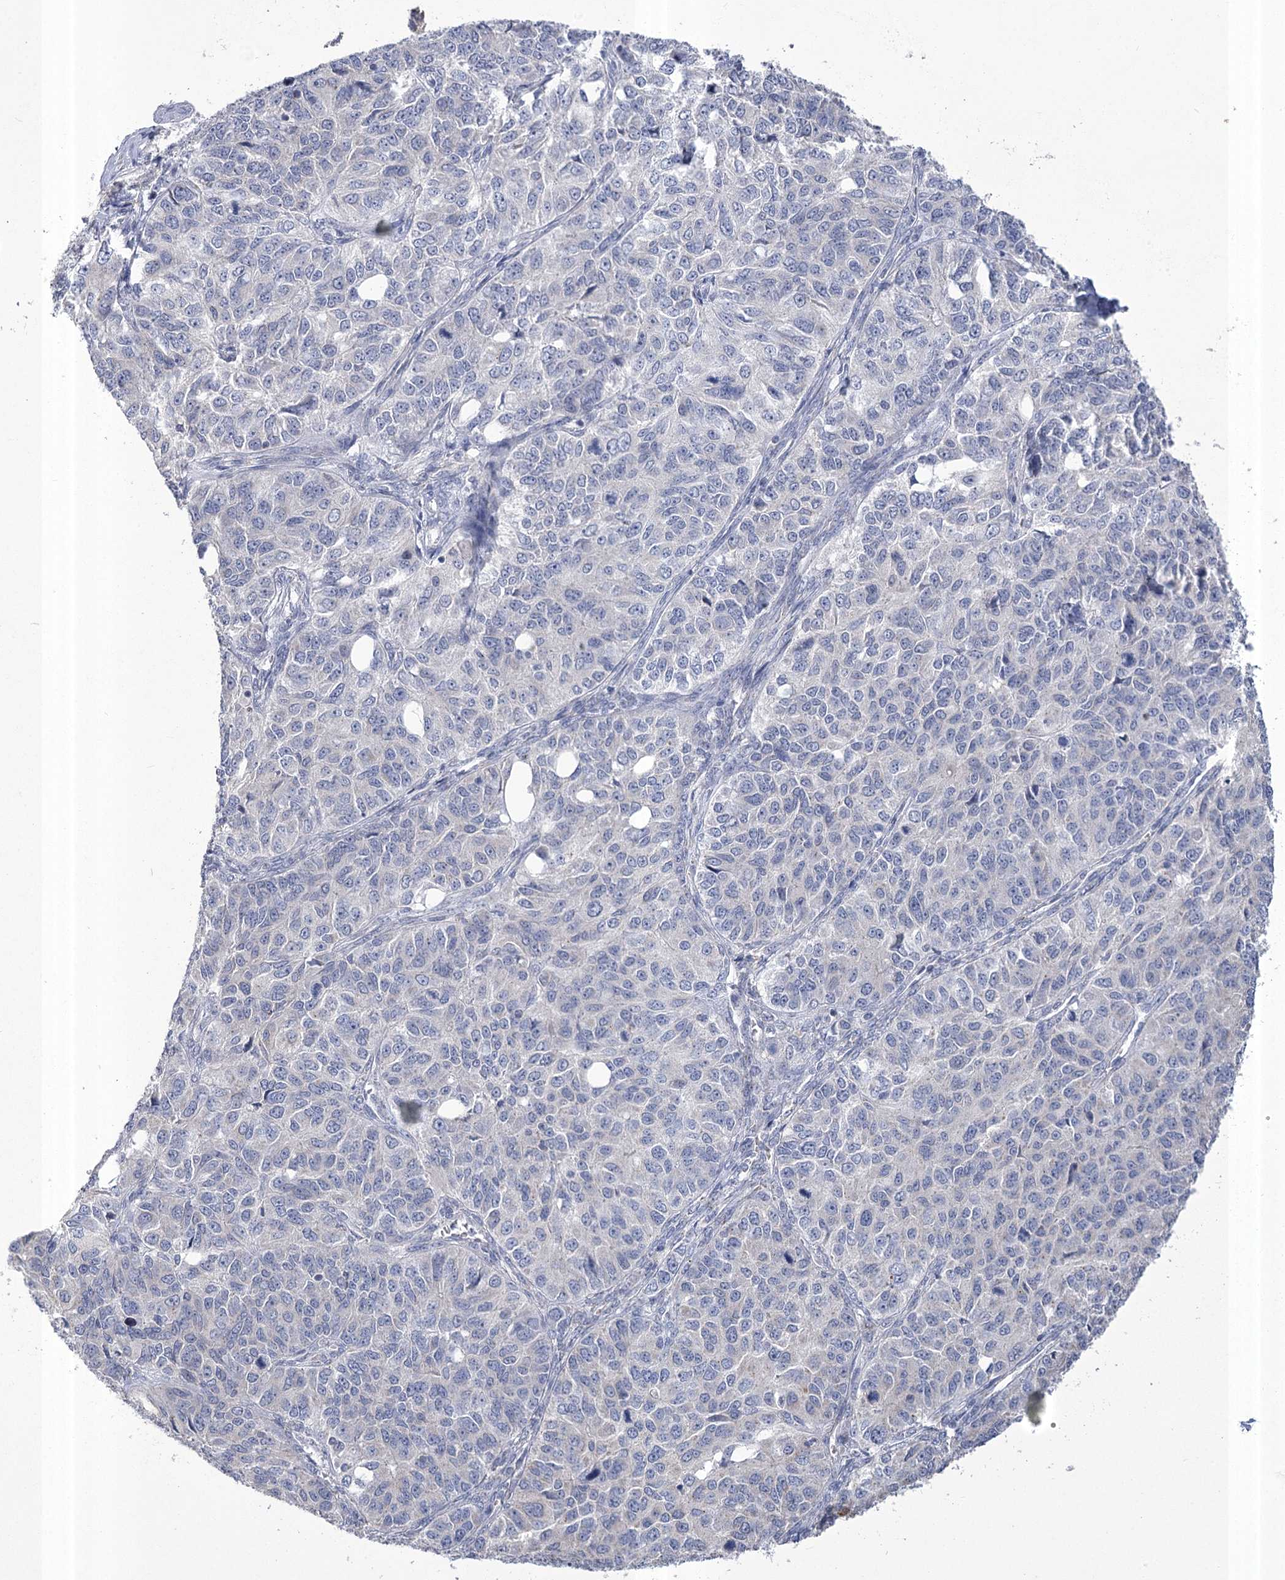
{"staining": {"intensity": "weak", "quantity": "25%-75%", "location": "cytoplasmic/membranous"}, "tissue": "ovarian cancer", "cell_type": "Tumor cells", "image_type": "cancer", "snomed": [{"axis": "morphology", "description": "Carcinoma, endometroid"}, {"axis": "topography", "description": "Ovary"}], "caption": "An immunohistochemistry image of tumor tissue is shown. Protein staining in brown labels weak cytoplasmic/membranous positivity in ovarian endometroid carcinoma within tumor cells.", "gene": "PDHB", "patient": {"sex": "female", "age": 51}}